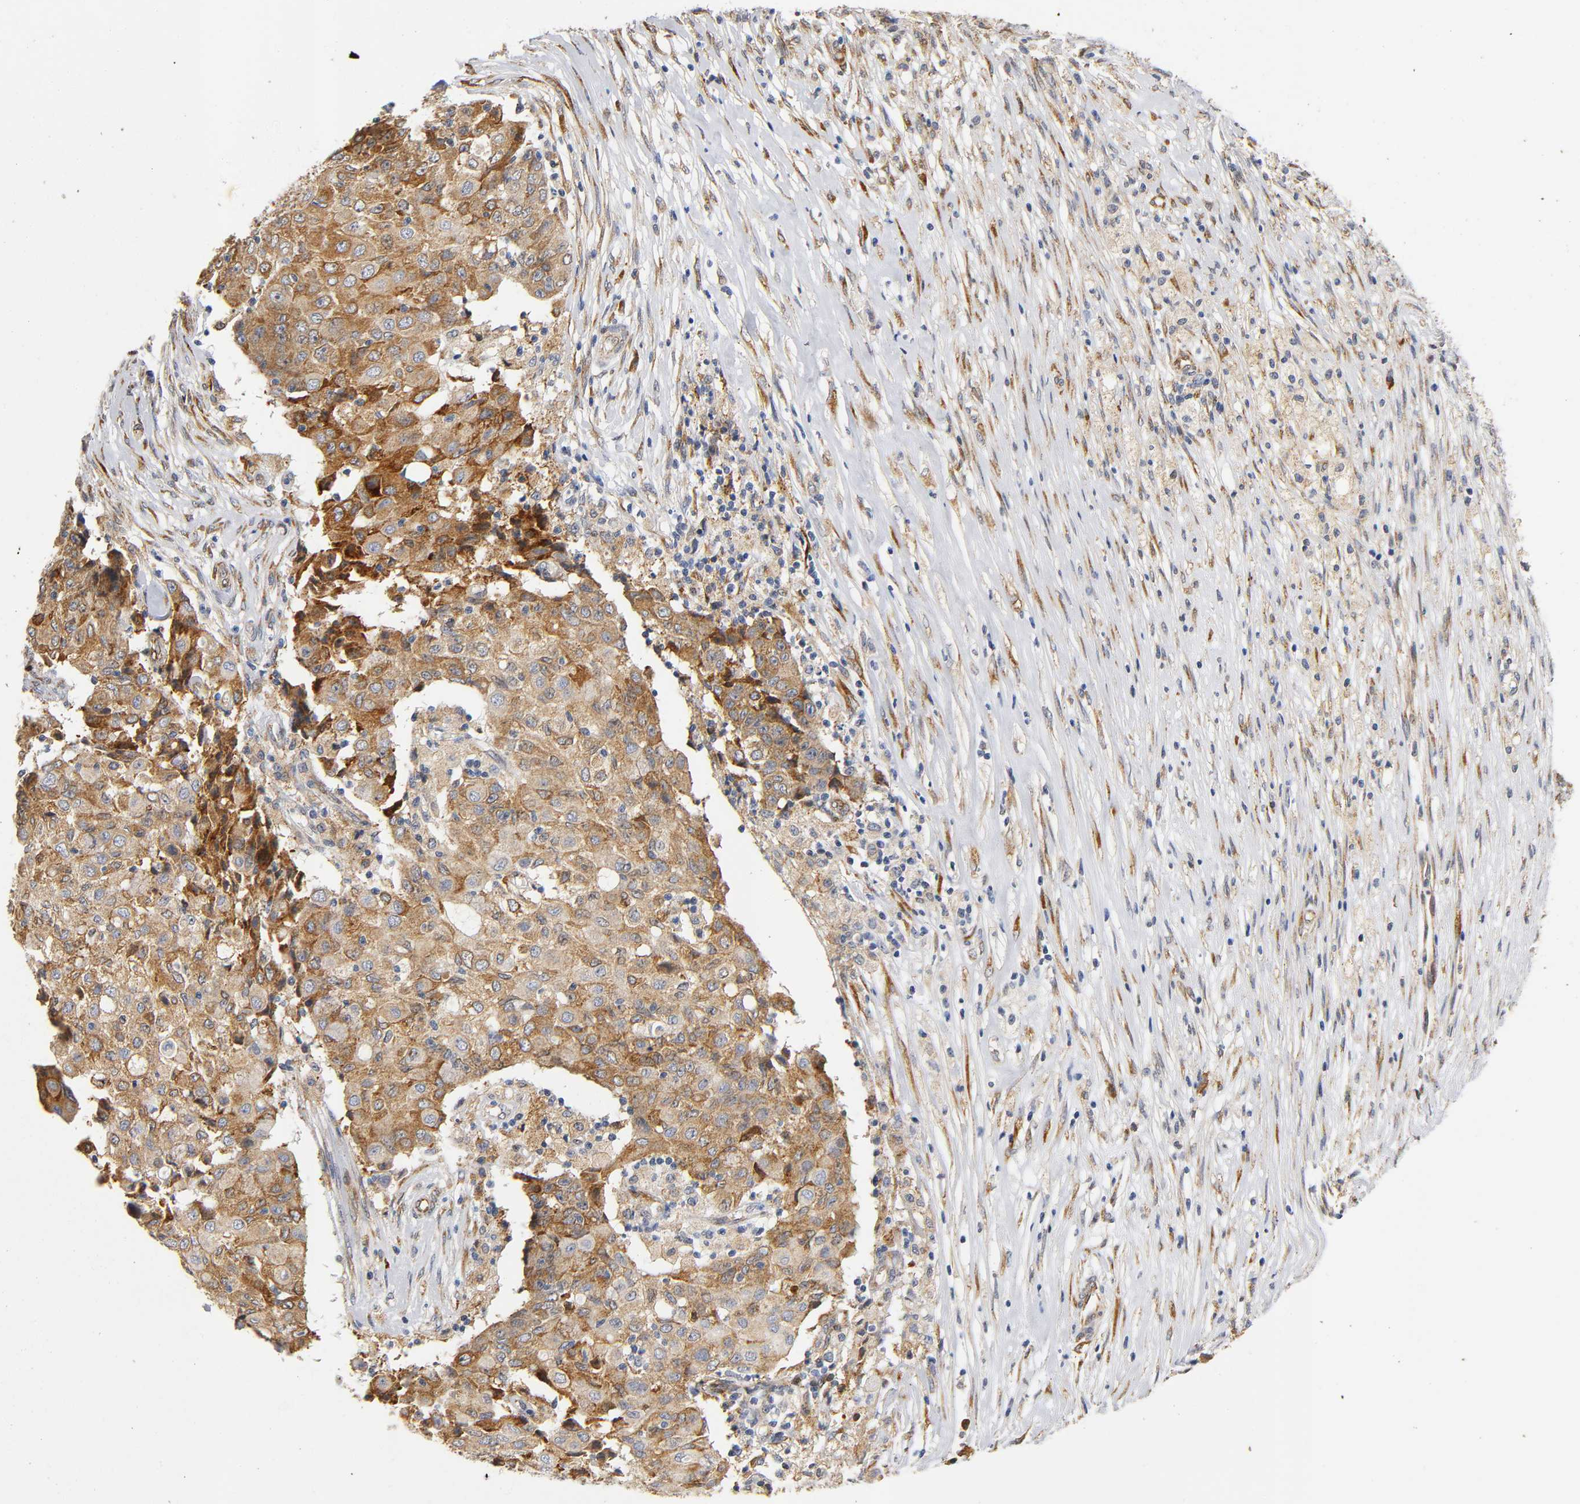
{"staining": {"intensity": "moderate", "quantity": ">75%", "location": "cytoplasmic/membranous"}, "tissue": "ovarian cancer", "cell_type": "Tumor cells", "image_type": "cancer", "snomed": [{"axis": "morphology", "description": "Carcinoma, endometroid"}, {"axis": "topography", "description": "Ovary"}], "caption": "Endometroid carcinoma (ovarian) stained with immunohistochemistry (IHC) exhibits moderate cytoplasmic/membranous staining in approximately >75% of tumor cells.", "gene": "SOS2", "patient": {"sex": "female", "age": 42}}